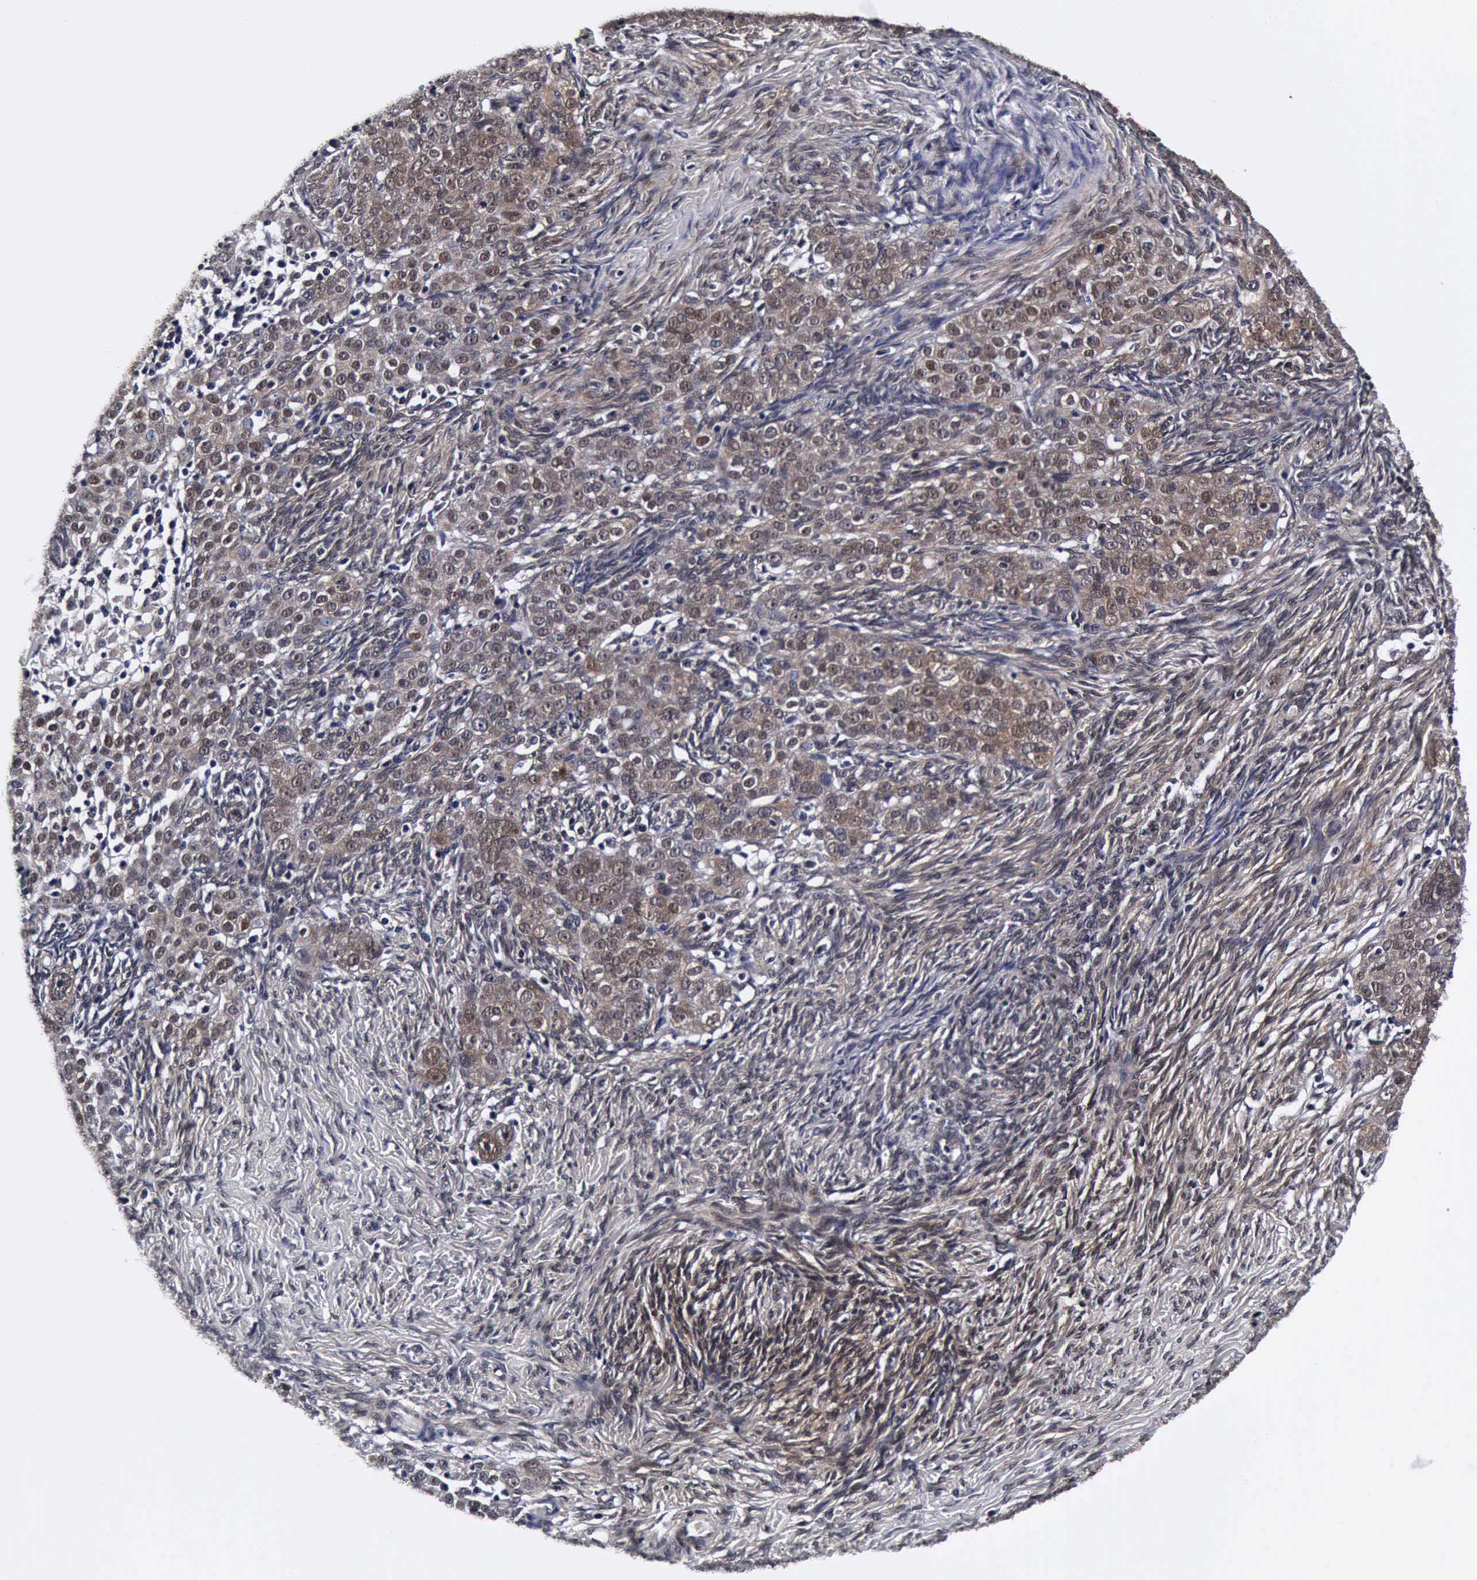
{"staining": {"intensity": "weak", "quantity": "25%-75%", "location": "cytoplasmic/membranous"}, "tissue": "ovarian cancer", "cell_type": "Tumor cells", "image_type": "cancer", "snomed": [{"axis": "morphology", "description": "Normal tissue, NOS"}, {"axis": "morphology", "description": "Cystadenocarcinoma, serous, NOS"}, {"axis": "topography", "description": "Ovary"}], "caption": "Immunohistochemistry (IHC) of serous cystadenocarcinoma (ovarian) demonstrates low levels of weak cytoplasmic/membranous expression in approximately 25%-75% of tumor cells.", "gene": "UBC", "patient": {"sex": "female", "age": 62}}